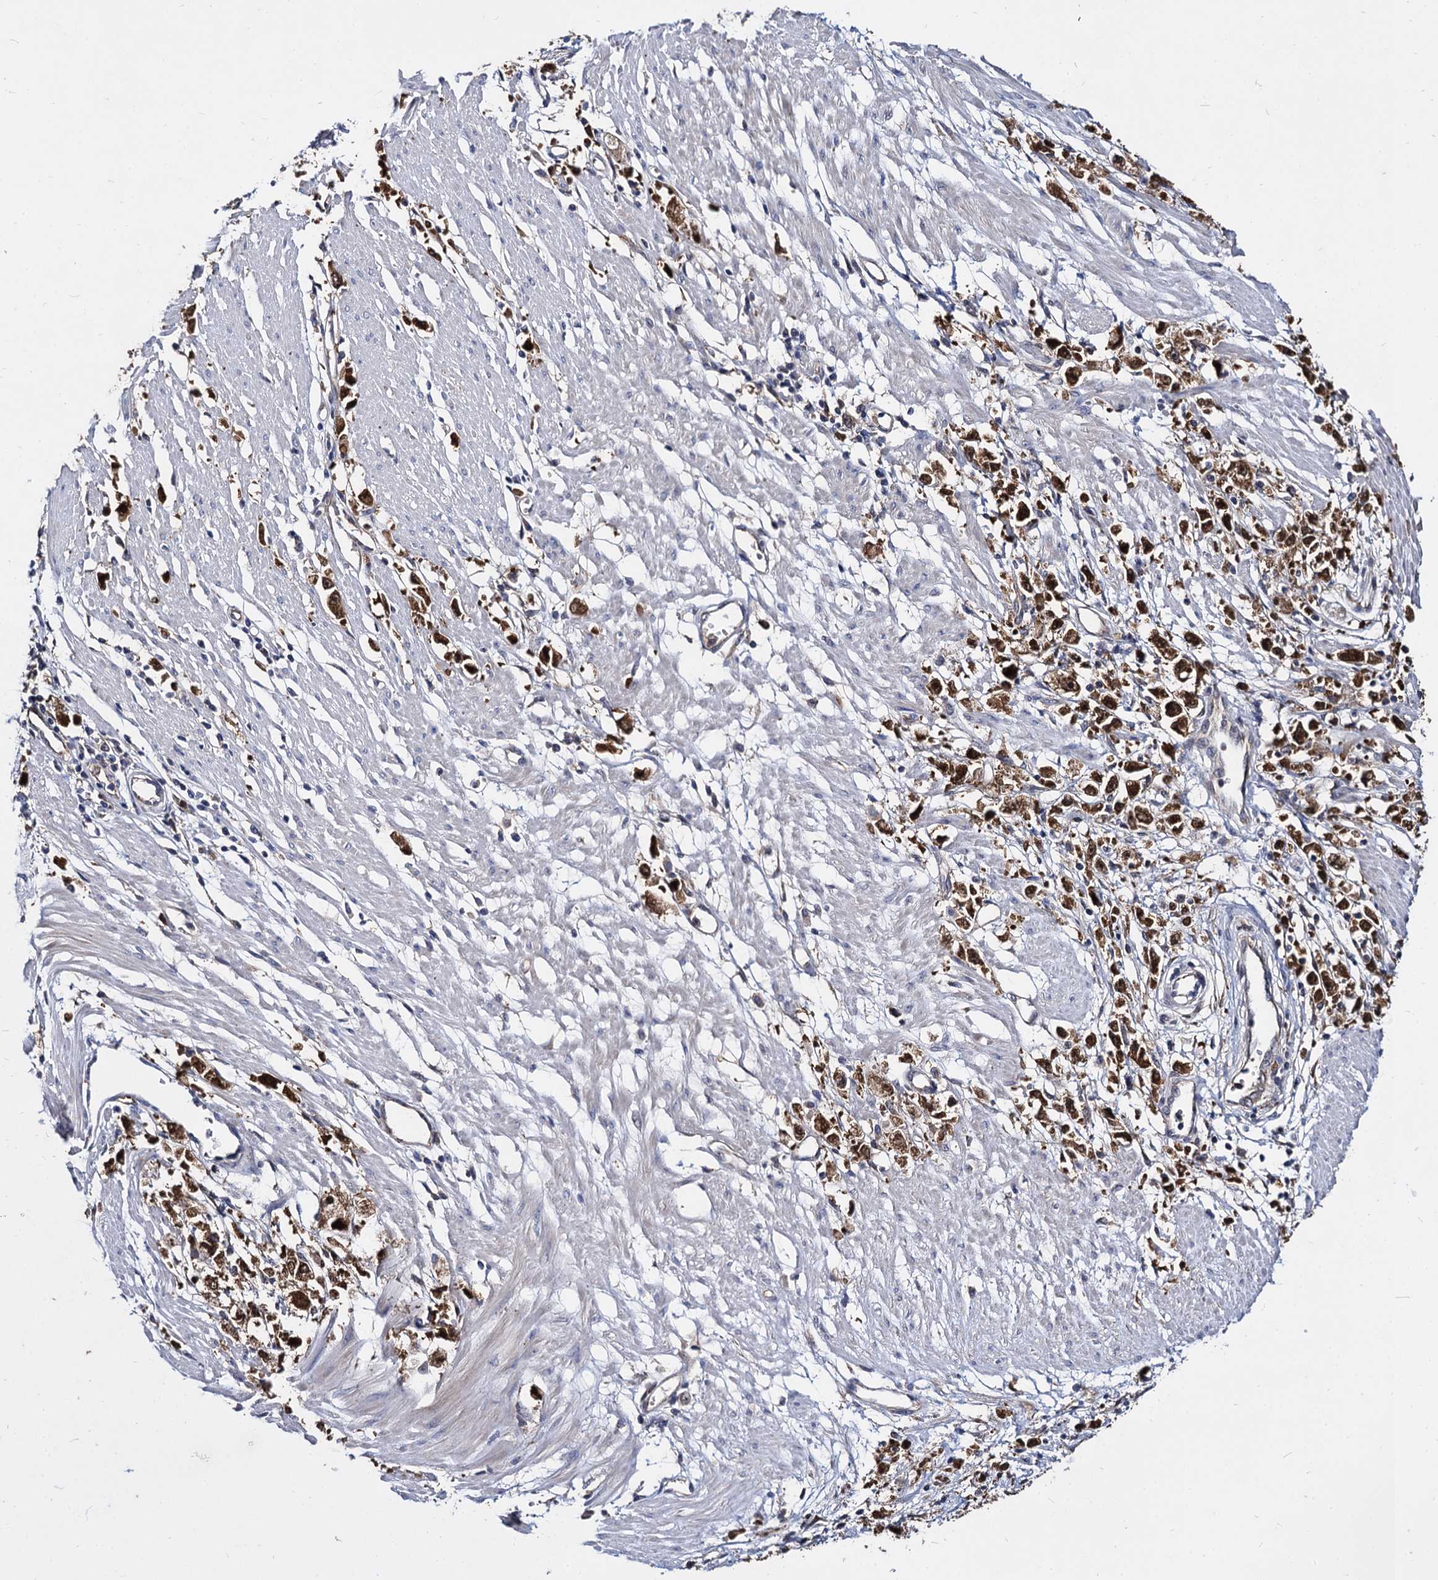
{"staining": {"intensity": "strong", "quantity": ">75%", "location": "cytoplasmic/membranous"}, "tissue": "stomach cancer", "cell_type": "Tumor cells", "image_type": "cancer", "snomed": [{"axis": "morphology", "description": "Adenocarcinoma, NOS"}, {"axis": "topography", "description": "Stomach"}], "caption": "Immunohistochemical staining of human adenocarcinoma (stomach) shows high levels of strong cytoplasmic/membranous positivity in approximately >75% of tumor cells.", "gene": "NME1", "patient": {"sex": "female", "age": 59}}